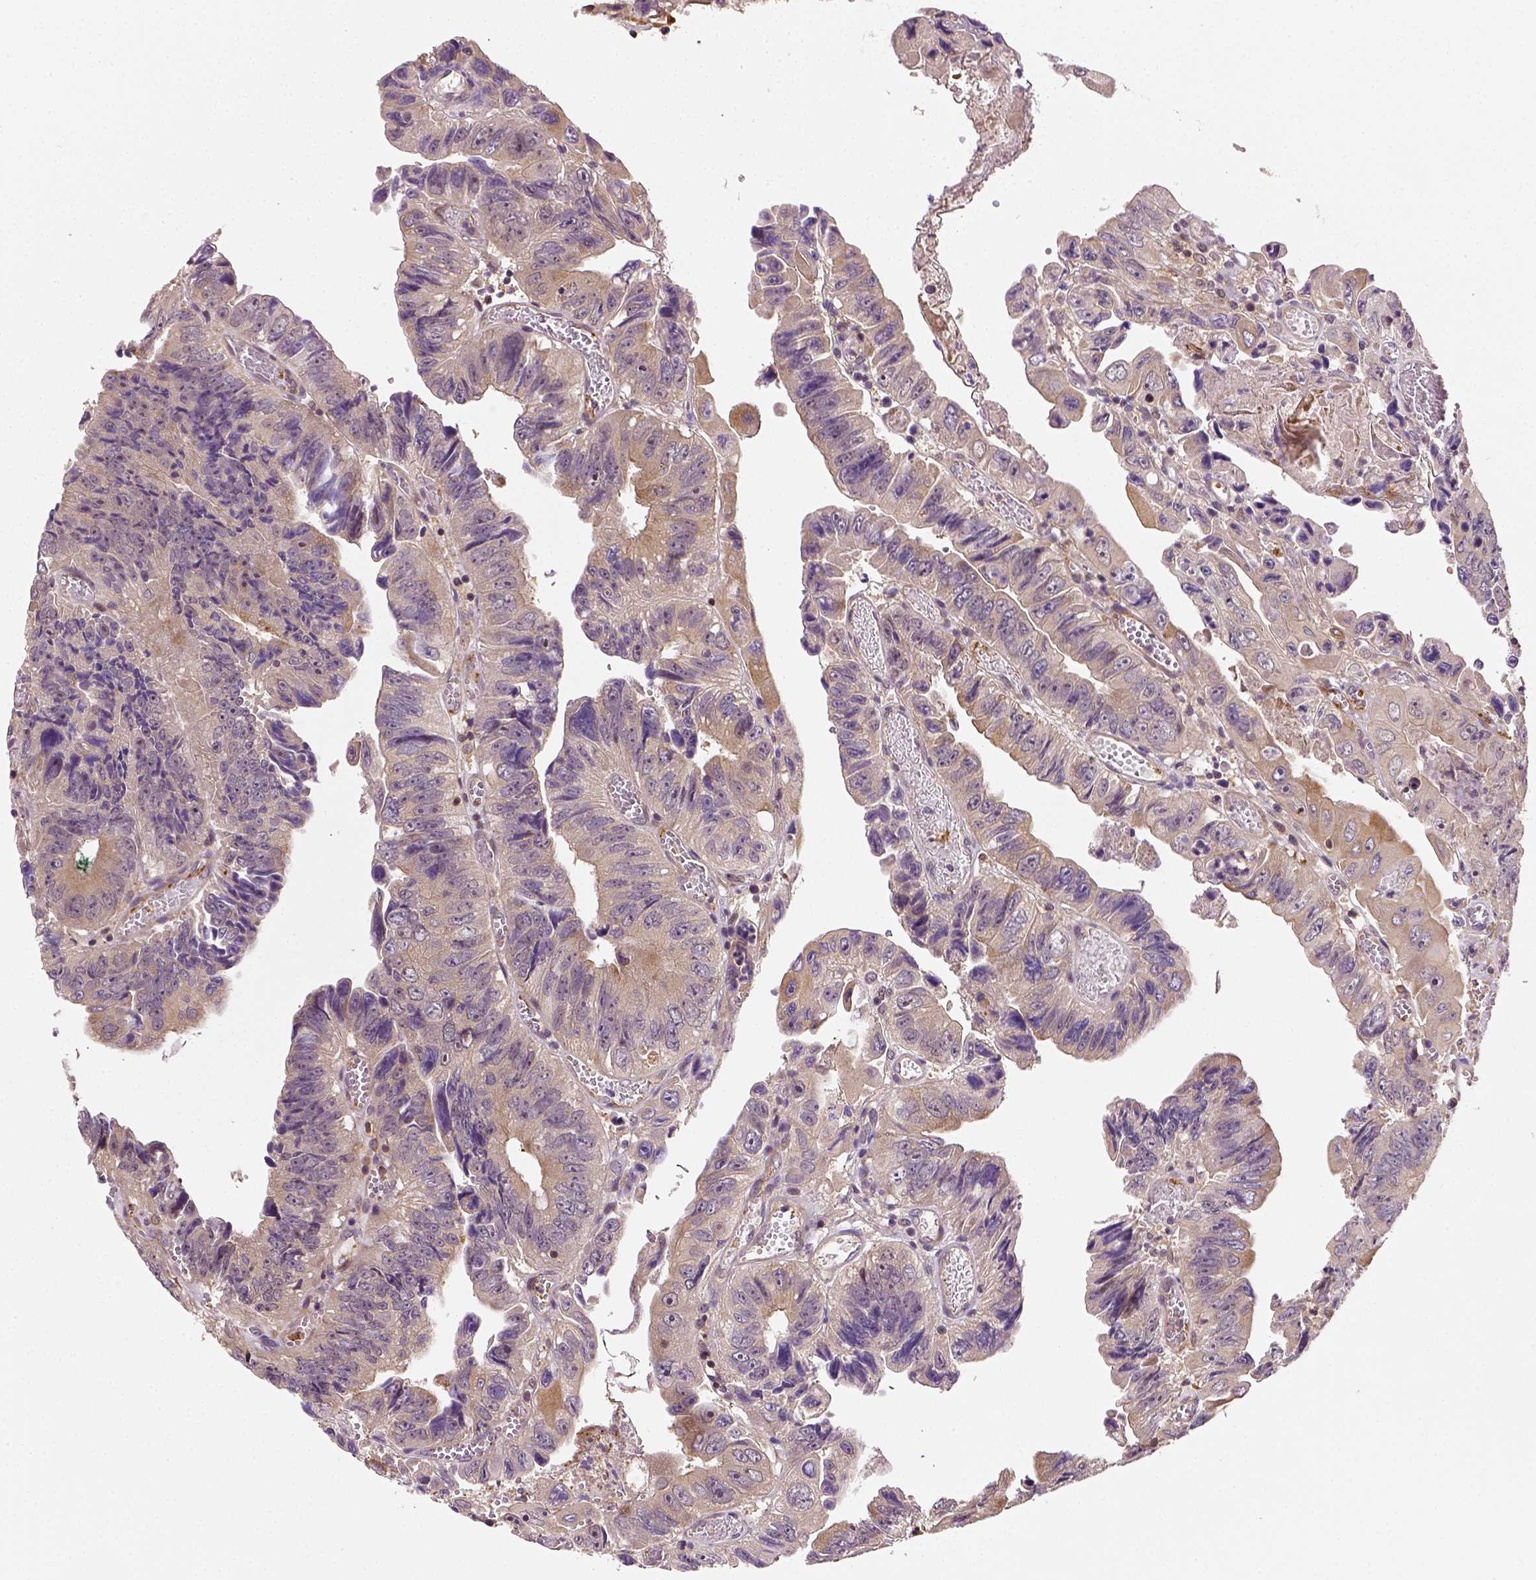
{"staining": {"intensity": "moderate", "quantity": "<25%", "location": "cytoplasmic/membranous"}, "tissue": "colorectal cancer", "cell_type": "Tumor cells", "image_type": "cancer", "snomed": [{"axis": "morphology", "description": "Adenocarcinoma, NOS"}, {"axis": "topography", "description": "Colon"}], "caption": "Human colorectal adenocarcinoma stained with a protein marker demonstrates moderate staining in tumor cells.", "gene": "MATK", "patient": {"sex": "female", "age": 84}}